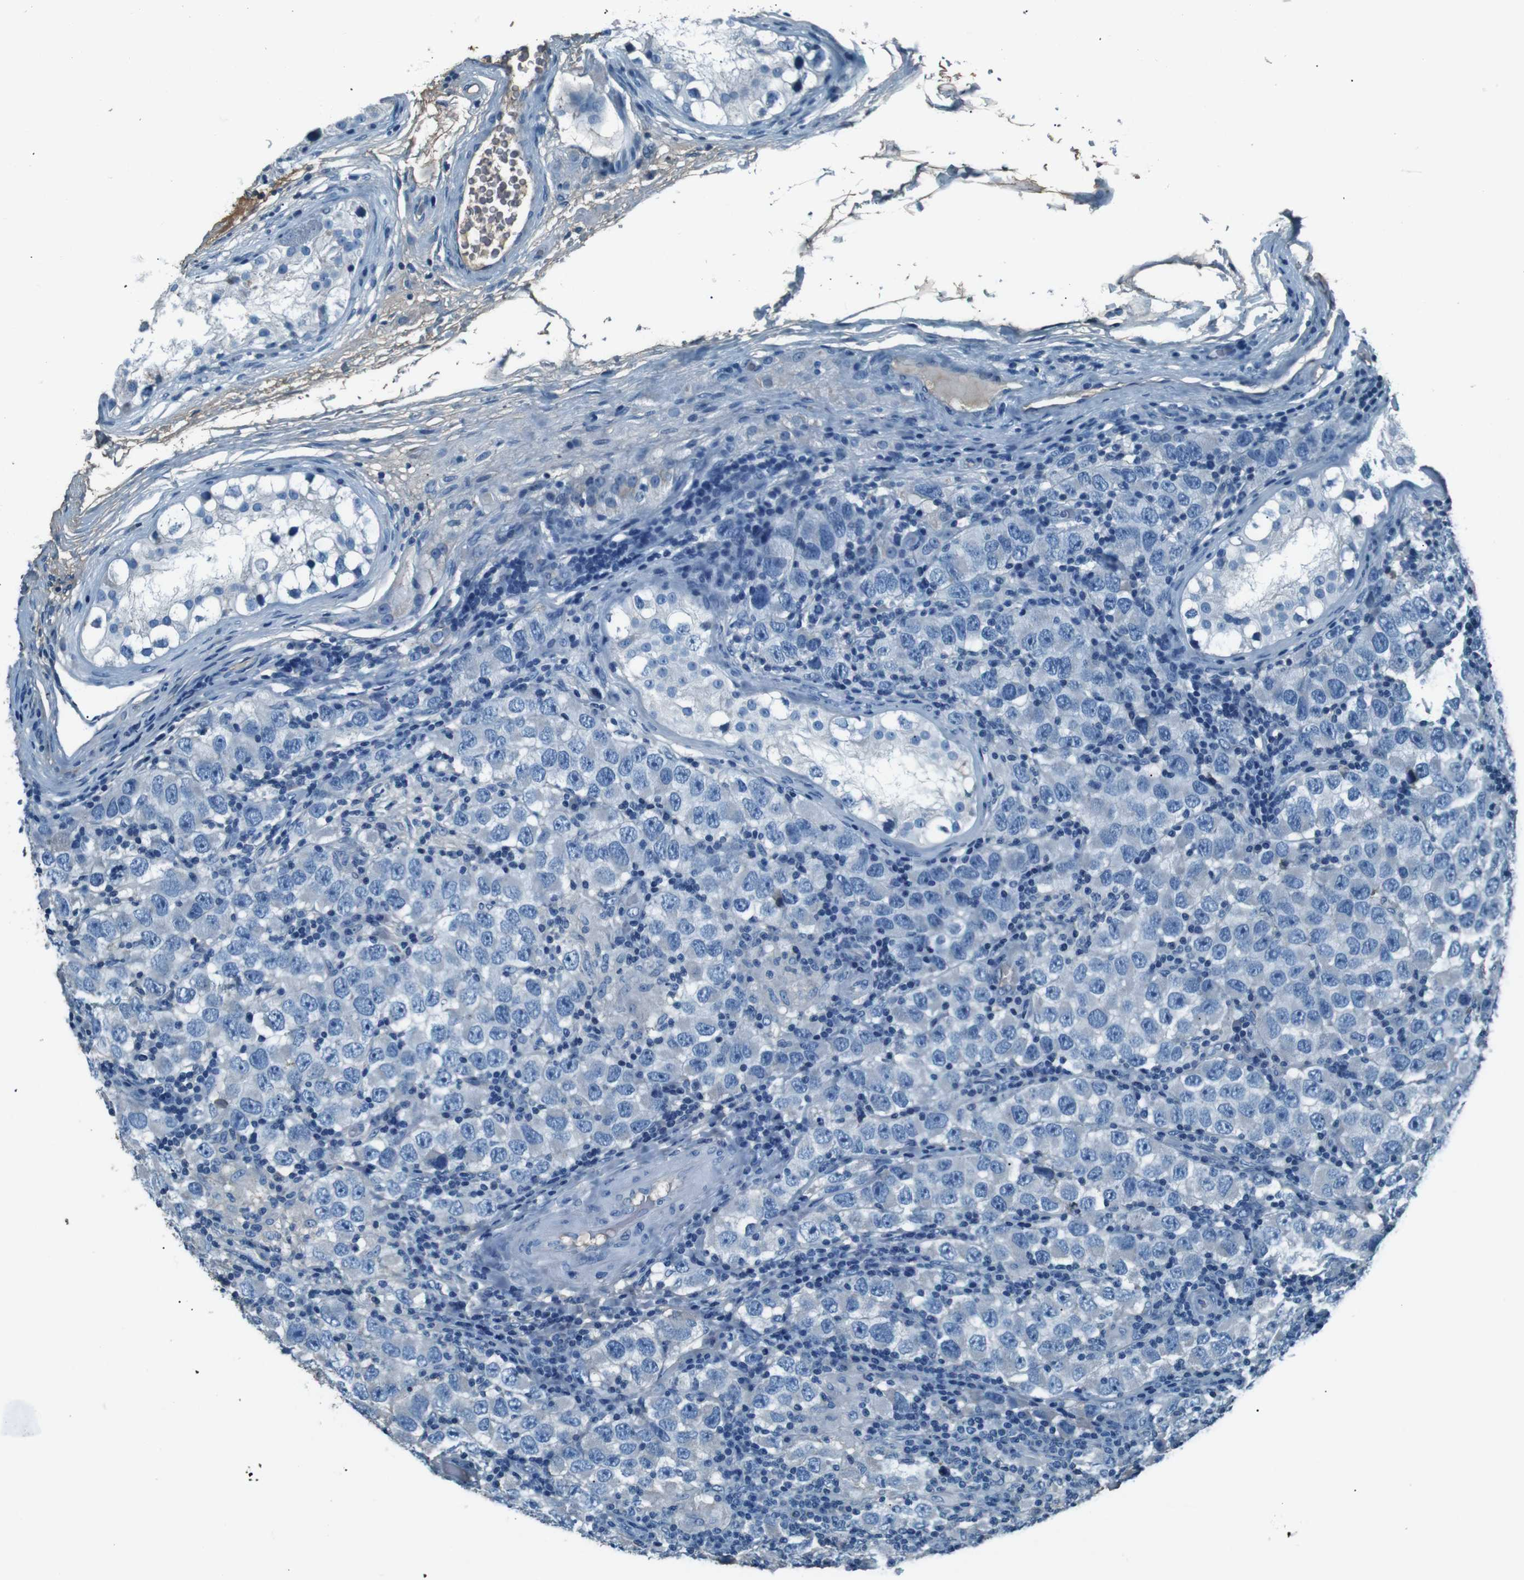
{"staining": {"intensity": "negative", "quantity": "none", "location": "none"}, "tissue": "testis cancer", "cell_type": "Tumor cells", "image_type": "cancer", "snomed": [{"axis": "morphology", "description": "Carcinoma, Embryonal, NOS"}, {"axis": "topography", "description": "Testis"}], "caption": "There is no significant staining in tumor cells of testis embryonal carcinoma.", "gene": "LEP", "patient": {"sex": "male", "age": 21}}